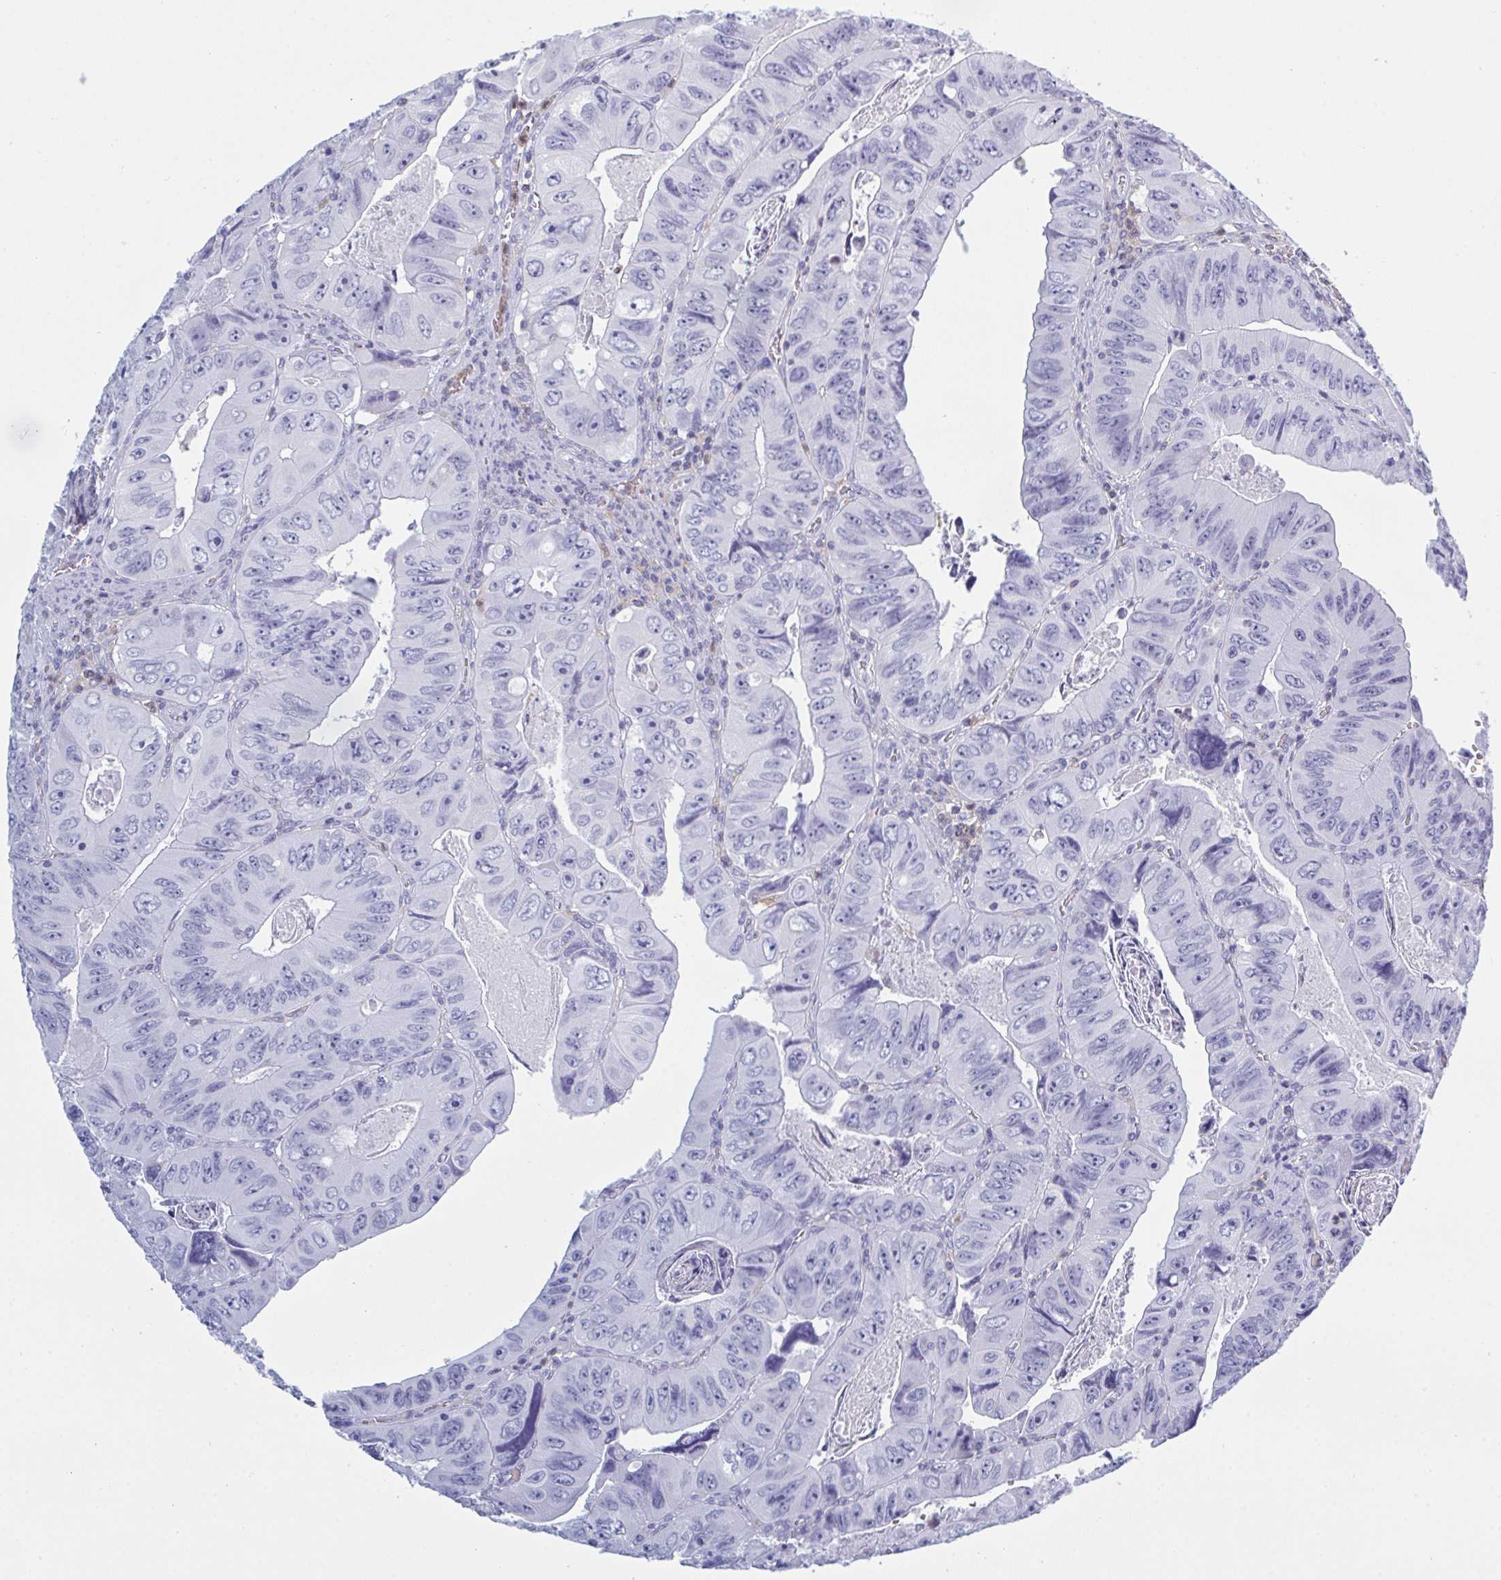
{"staining": {"intensity": "negative", "quantity": "none", "location": "none"}, "tissue": "colorectal cancer", "cell_type": "Tumor cells", "image_type": "cancer", "snomed": [{"axis": "morphology", "description": "Adenocarcinoma, NOS"}, {"axis": "topography", "description": "Colon"}], "caption": "Tumor cells are negative for brown protein staining in colorectal cancer (adenocarcinoma). The staining is performed using DAB brown chromogen with nuclei counter-stained in using hematoxylin.", "gene": "MYO1F", "patient": {"sex": "female", "age": 84}}